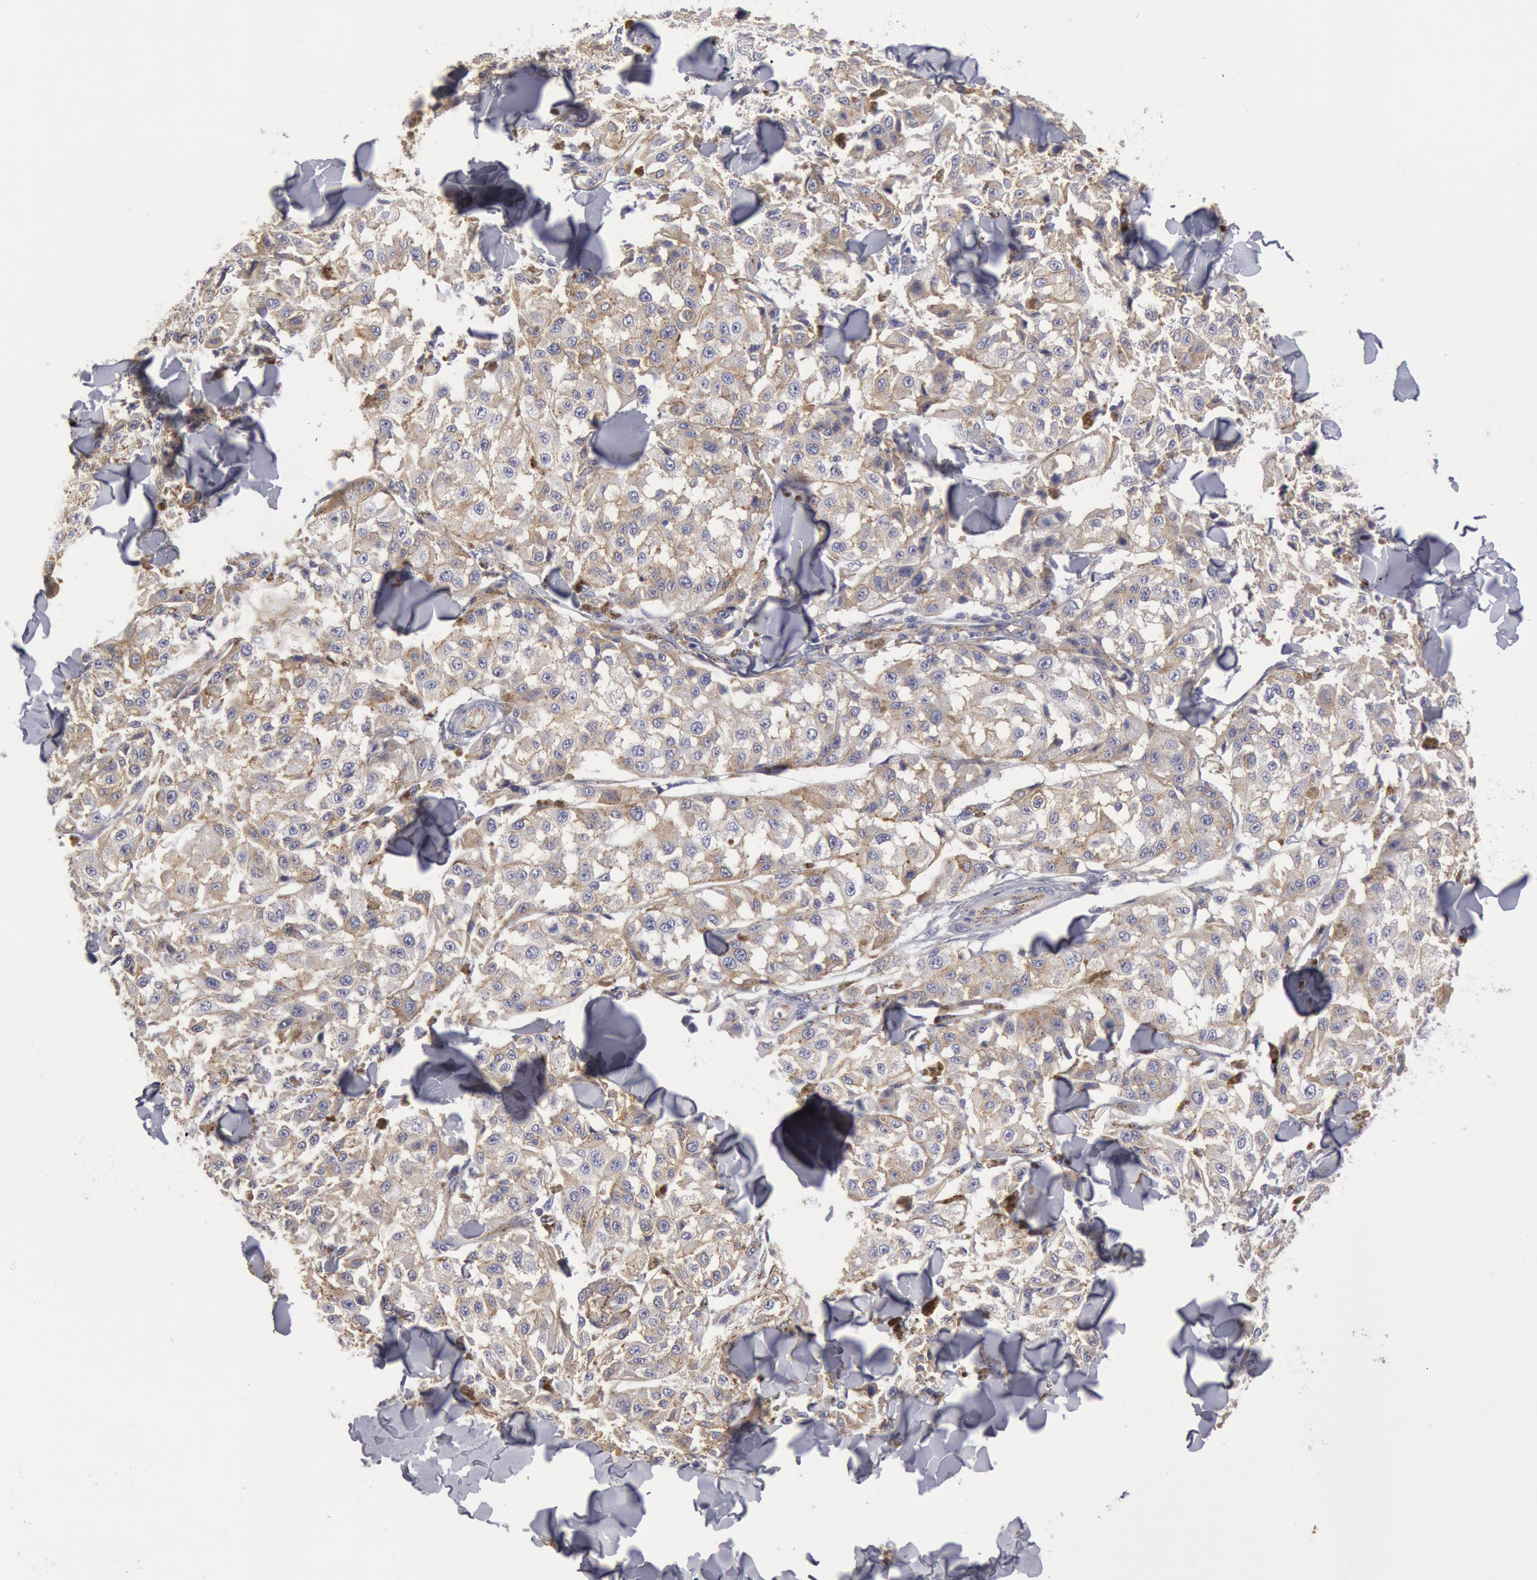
{"staining": {"intensity": "negative", "quantity": "none", "location": "none"}, "tissue": "melanoma", "cell_type": "Tumor cells", "image_type": "cancer", "snomed": [{"axis": "morphology", "description": "Malignant melanoma, NOS"}, {"axis": "topography", "description": "Skin"}], "caption": "An image of human malignant melanoma is negative for staining in tumor cells.", "gene": "FLOT1", "patient": {"sex": "female", "age": 64}}